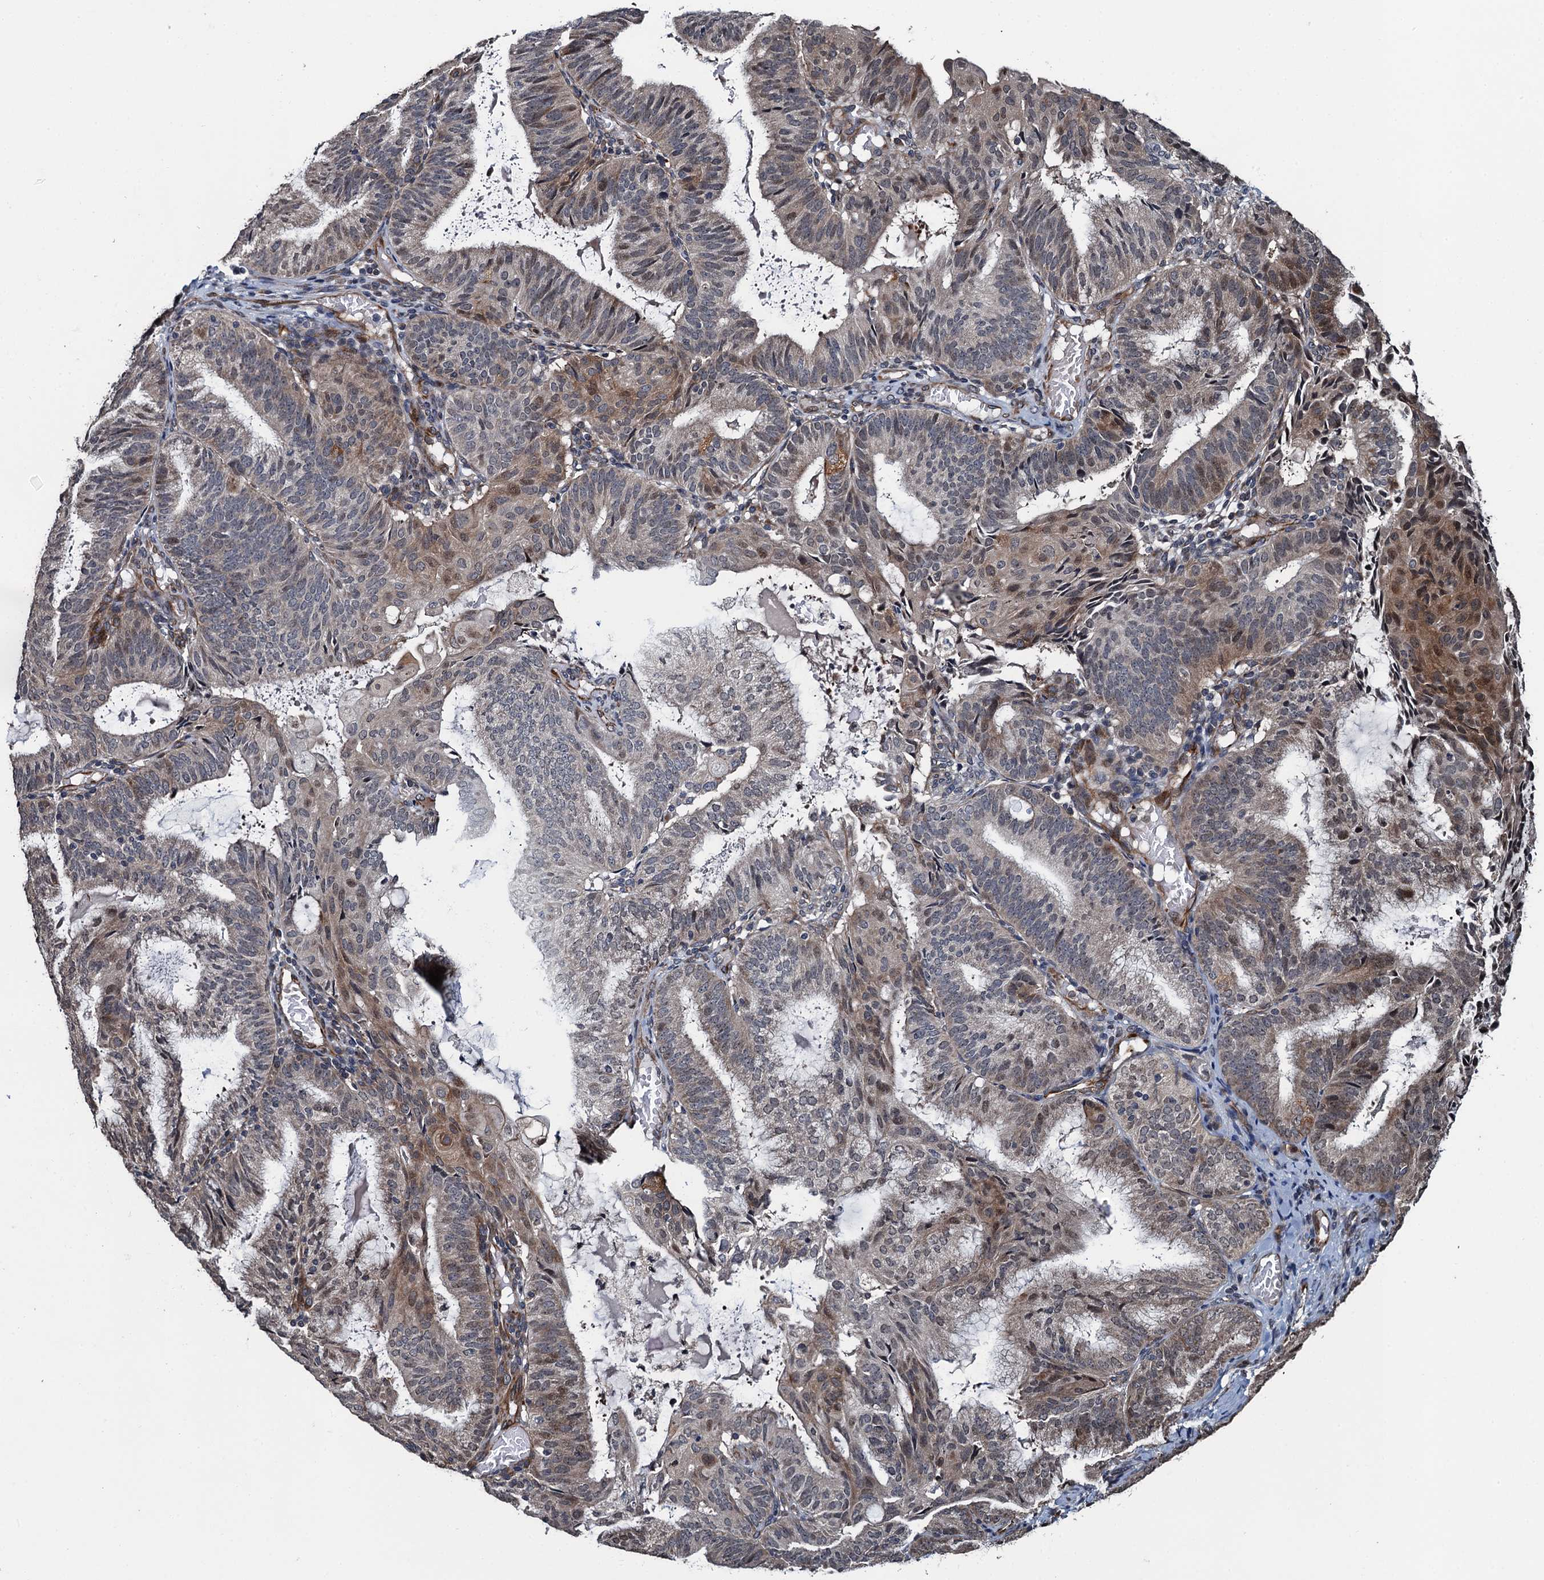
{"staining": {"intensity": "weak", "quantity": "<25%", "location": "cytoplasmic/membranous,nuclear"}, "tissue": "endometrial cancer", "cell_type": "Tumor cells", "image_type": "cancer", "snomed": [{"axis": "morphology", "description": "Adenocarcinoma, NOS"}, {"axis": "topography", "description": "Endometrium"}], "caption": "A high-resolution micrograph shows IHC staining of endometrial cancer, which demonstrates no significant staining in tumor cells.", "gene": "WHAMM", "patient": {"sex": "female", "age": 49}}